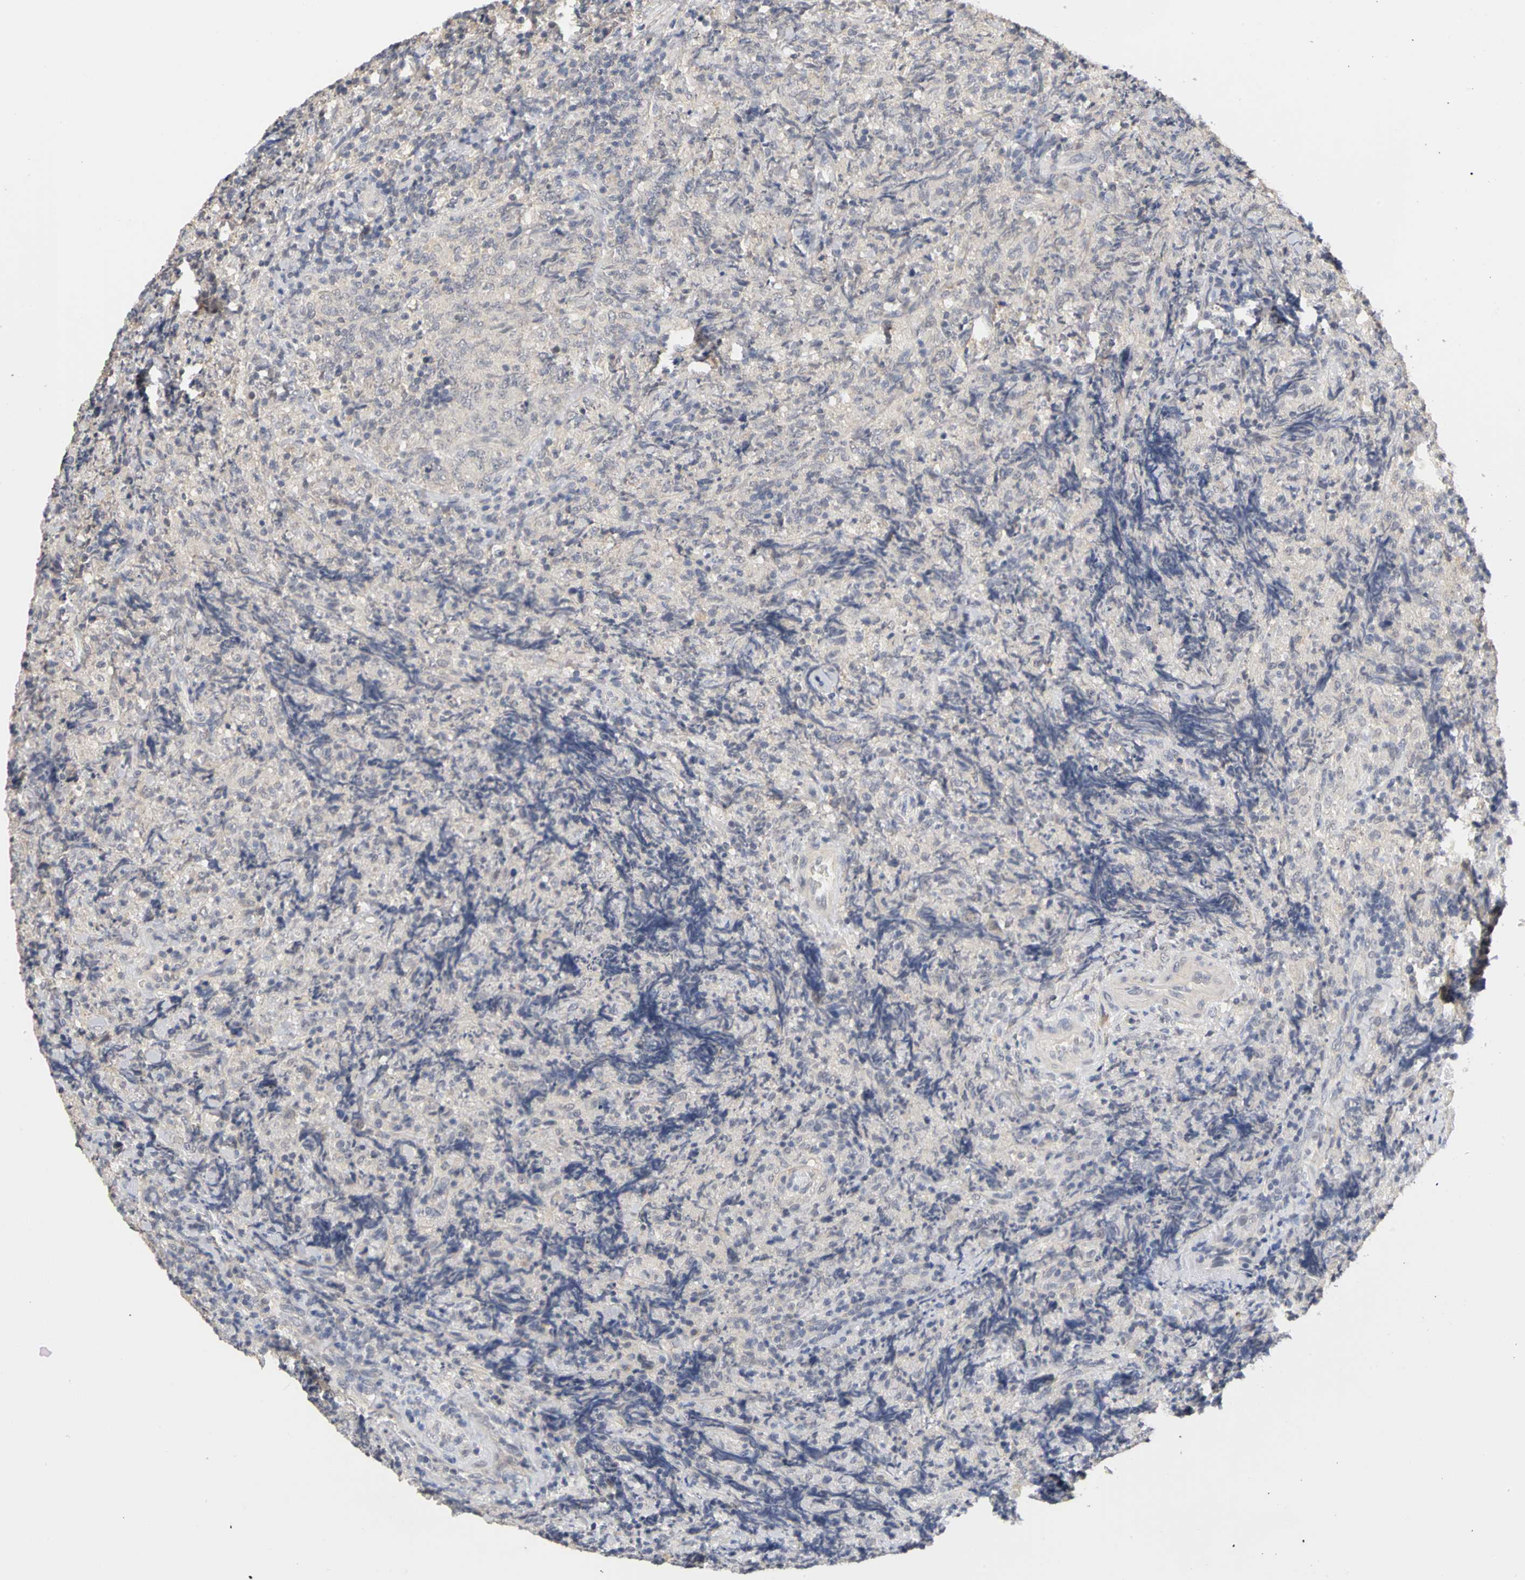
{"staining": {"intensity": "negative", "quantity": "none", "location": "none"}, "tissue": "lymphoma", "cell_type": "Tumor cells", "image_type": "cancer", "snomed": [{"axis": "morphology", "description": "Malignant lymphoma, non-Hodgkin's type, High grade"}, {"axis": "topography", "description": "Tonsil"}], "caption": "Lymphoma stained for a protein using immunohistochemistry (IHC) shows no positivity tumor cells.", "gene": "PGR", "patient": {"sex": "female", "age": 36}}